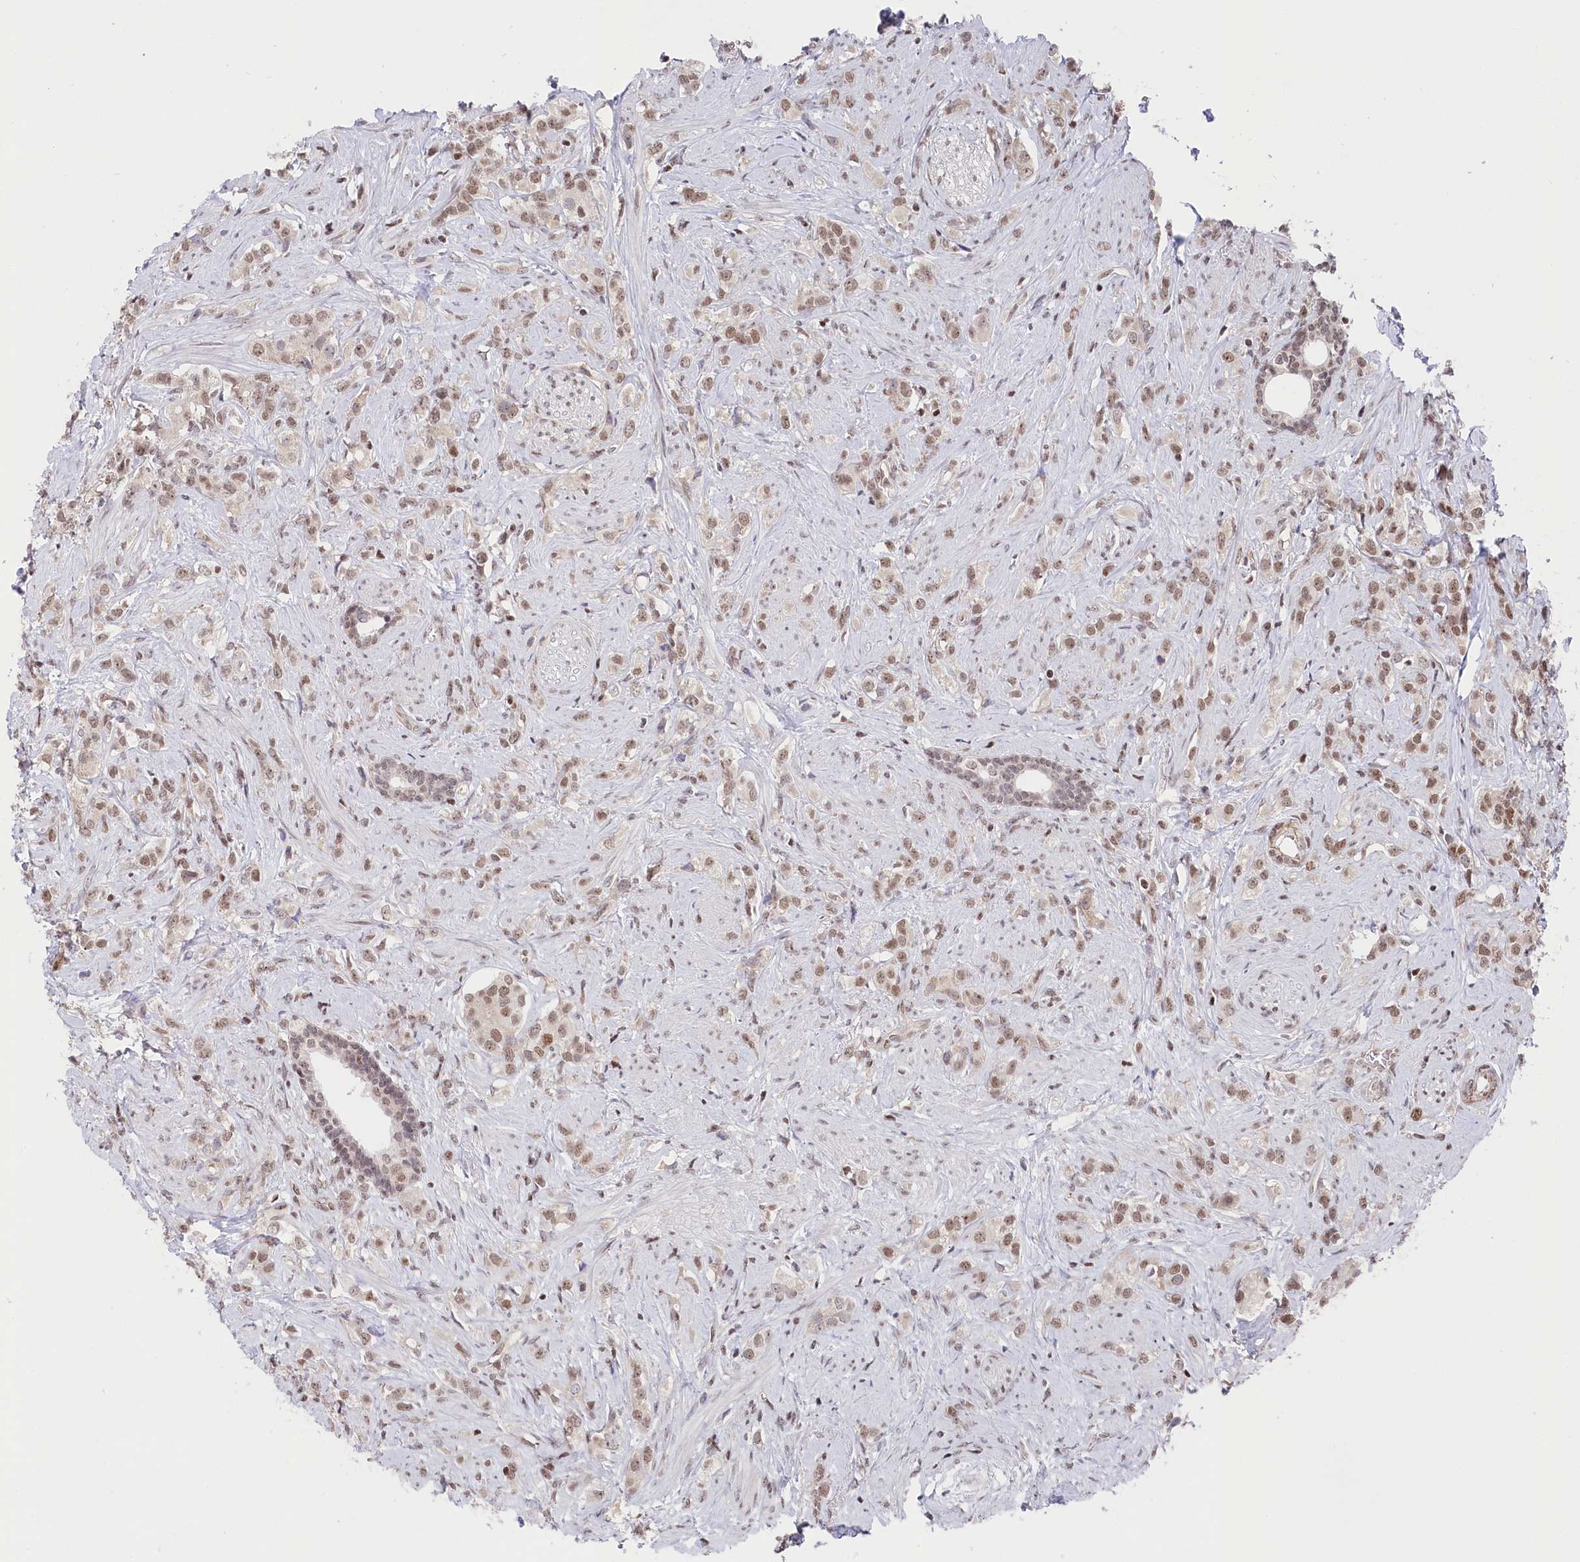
{"staining": {"intensity": "weak", "quantity": ">75%", "location": "nuclear"}, "tissue": "prostate cancer", "cell_type": "Tumor cells", "image_type": "cancer", "snomed": [{"axis": "morphology", "description": "Adenocarcinoma, High grade"}, {"axis": "topography", "description": "Prostate"}], "caption": "A low amount of weak nuclear staining is present in about >75% of tumor cells in prostate cancer (high-grade adenocarcinoma) tissue.", "gene": "CGGBP1", "patient": {"sex": "male", "age": 63}}